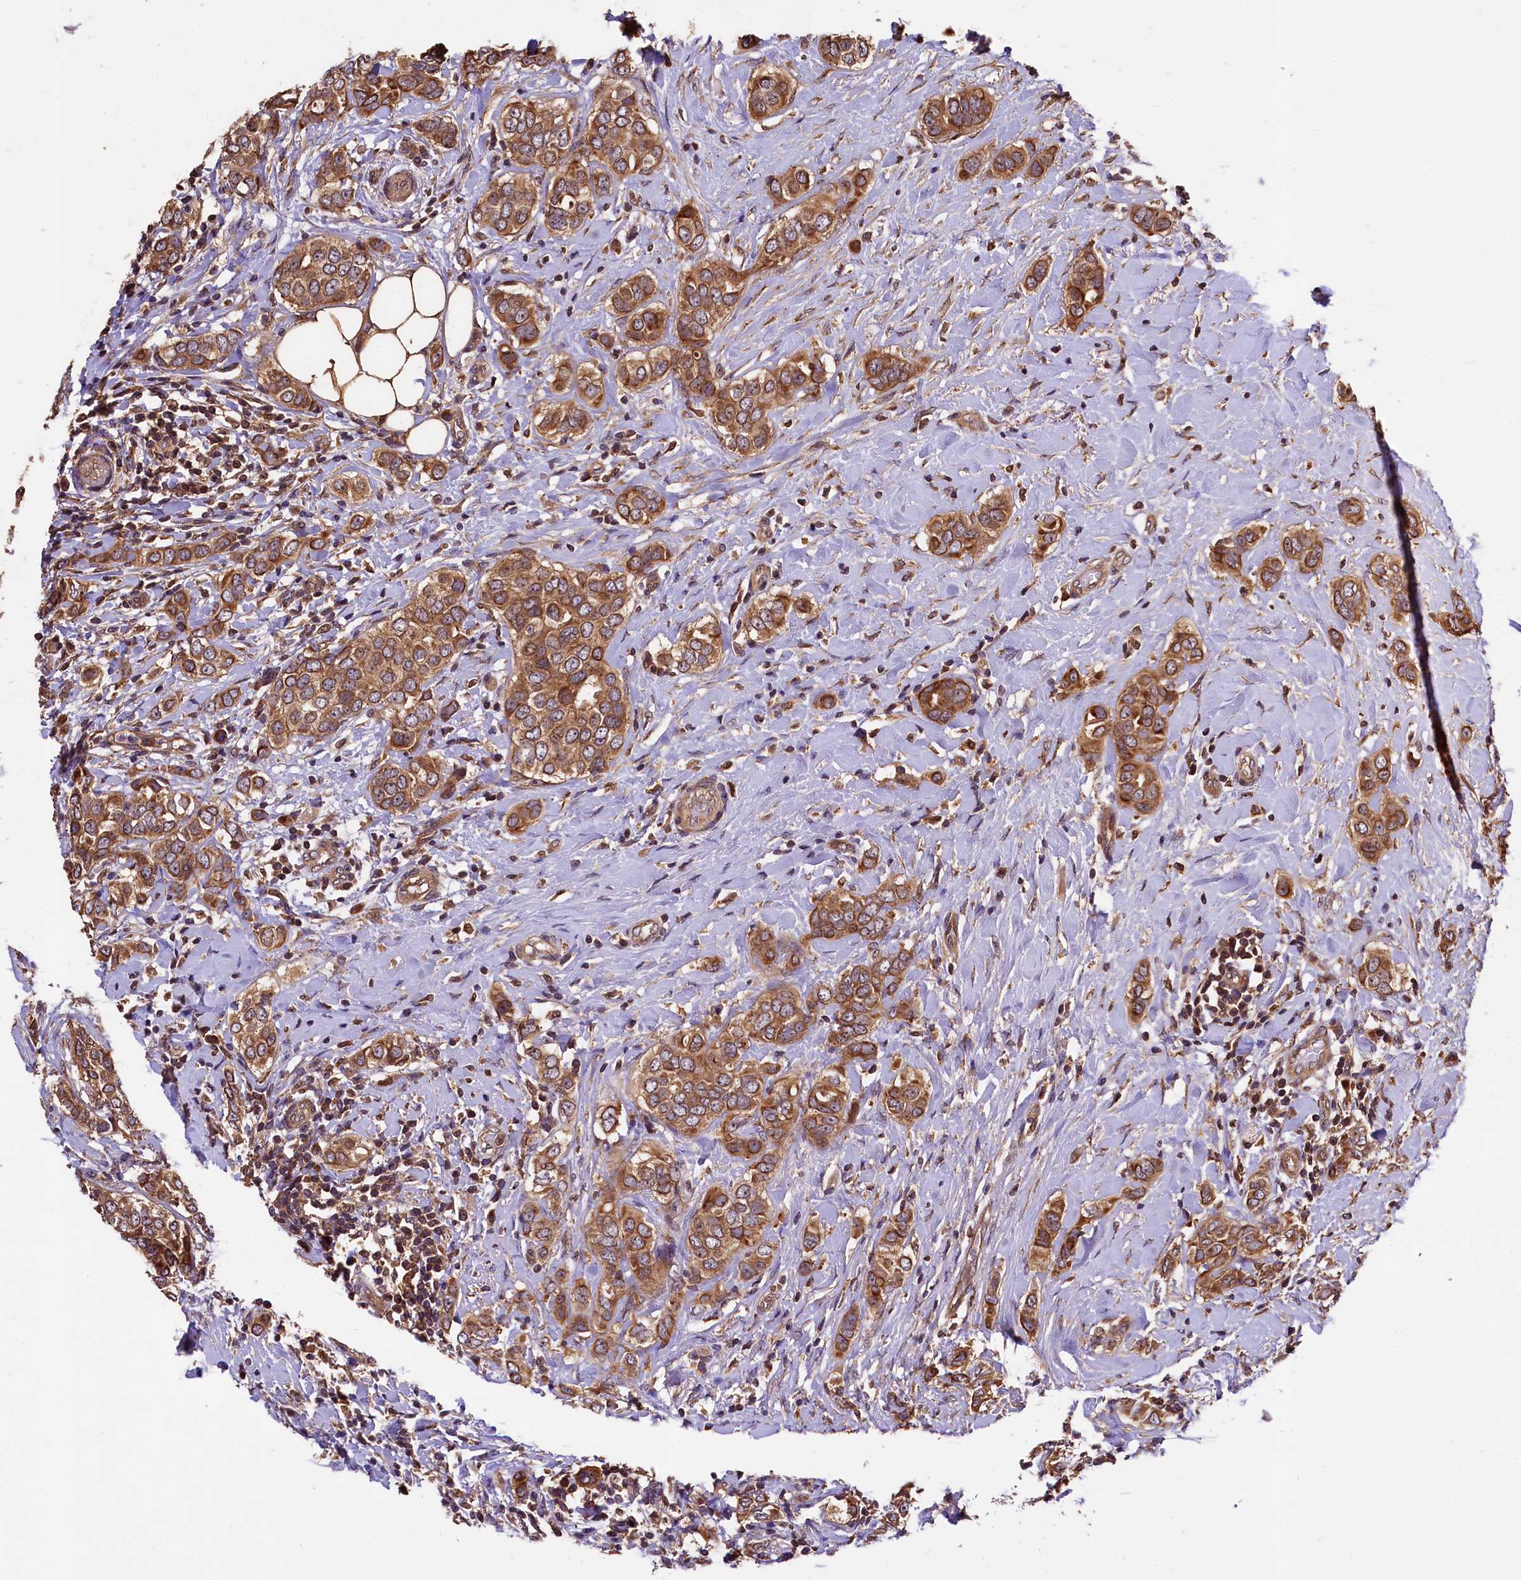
{"staining": {"intensity": "moderate", "quantity": ">75%", "location": "cytoplasmic/membranous"}, "tissue": "breast cancer", "cell_type": "Tumor cells", "image_type": "cancer", "snomed": [{"axis": "morphology", "description": "Lobular carcinoma"}, {"axis": "topography", "description": "Breast"}], "caption": "Breast cancer tissue exhibits moderate cytoplasmic/membranous staining in approximately >75% of tumor cells Nuclei are stained in blue.", "gene": "KLC2", "patient": {"sex": "female", "age": 51}}